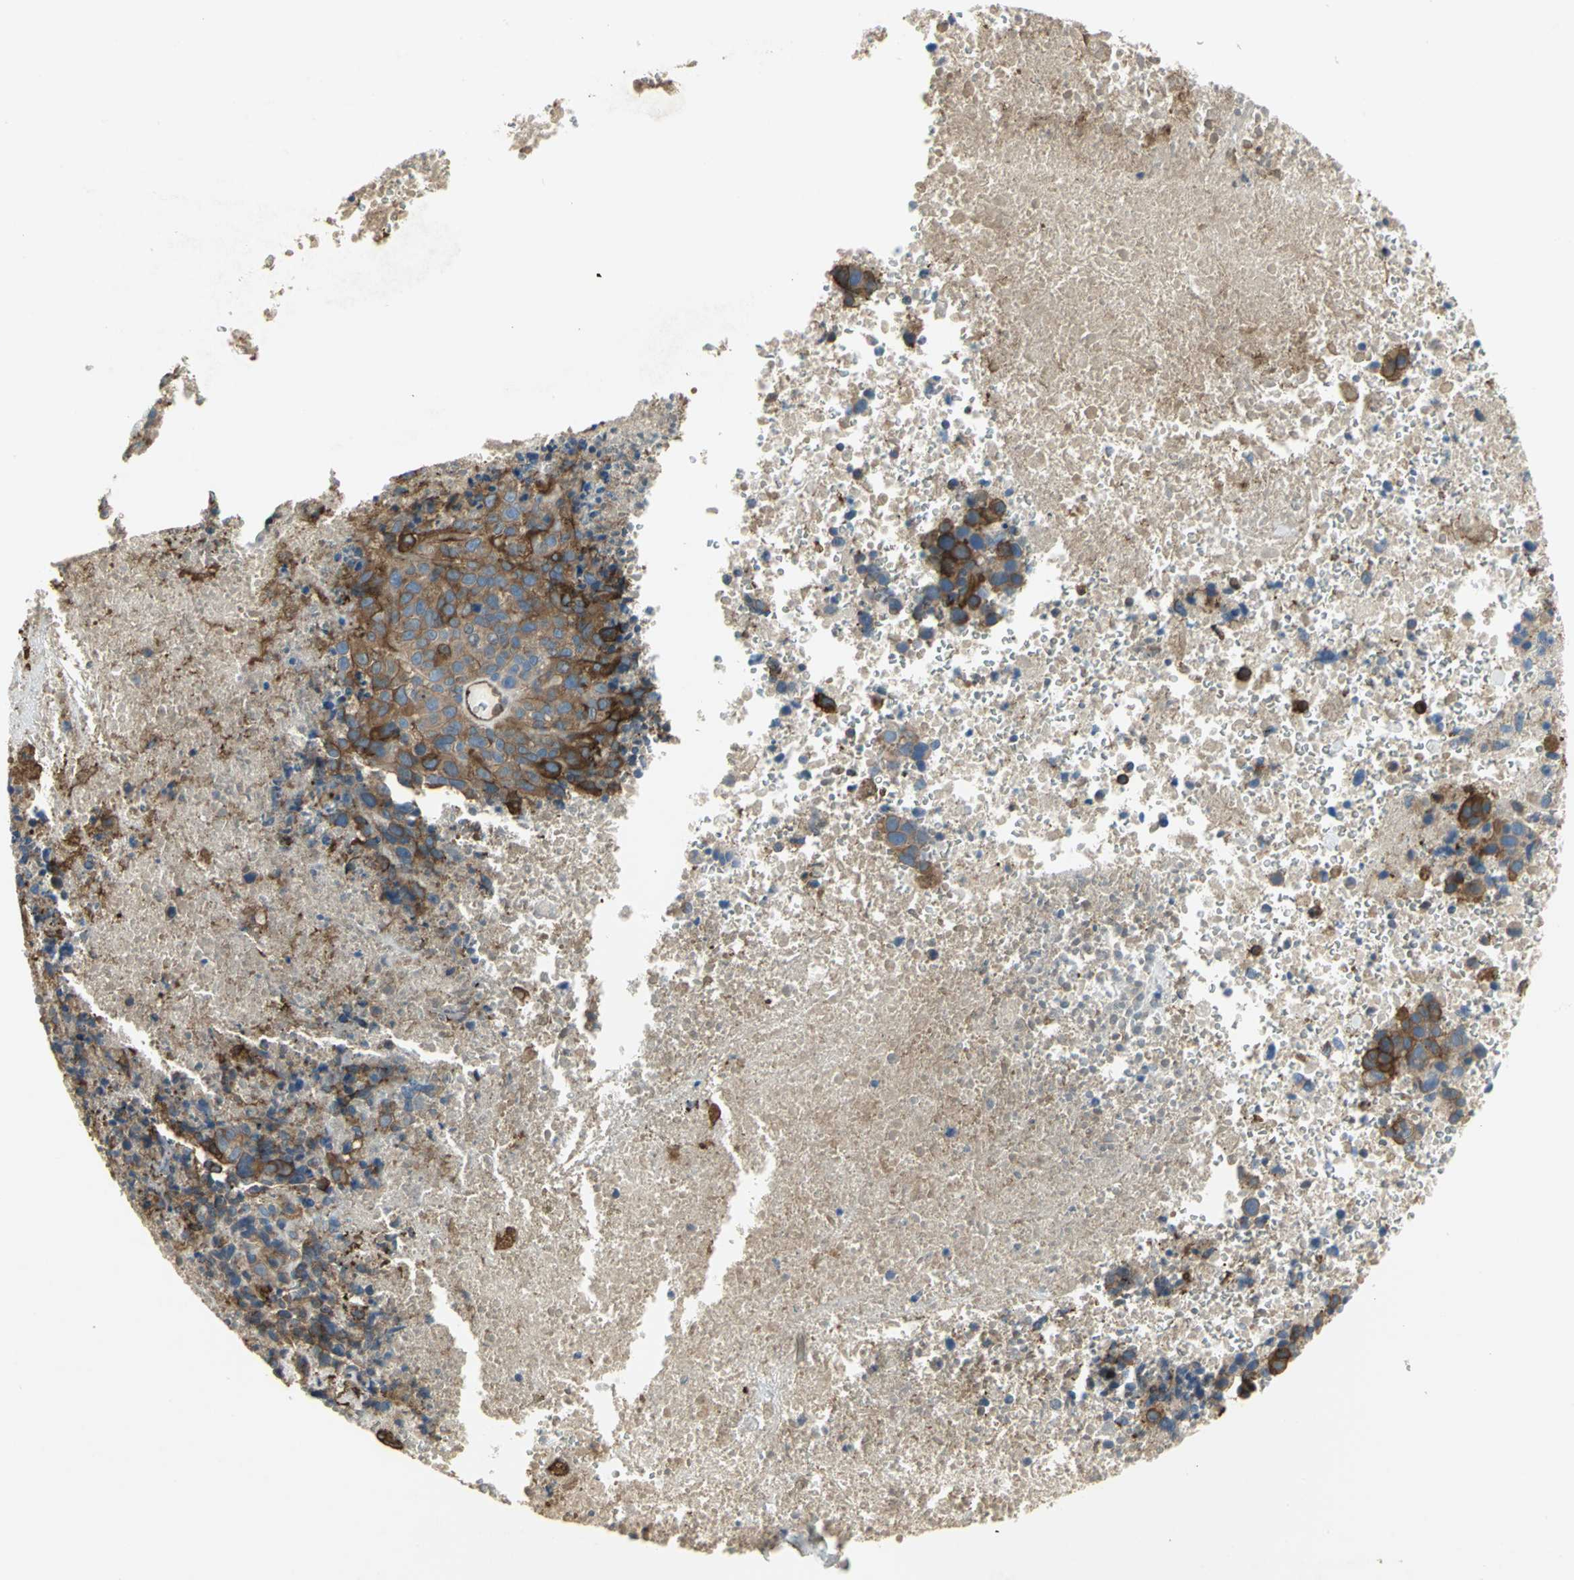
{"staining": {"intensity": "strong", "quantity": ">75%", "location": "cytoplasmic/membranous"}, "tissue": "melanoma", "cell_type": "Tumor cells", "image_type": "cancer", "snomed": [{"axis": "morphology", "description": "Malignant melanoma, Metastatic site"}, {"axis": "topography", "description": "Cerebral cortex"}], "caption": "The immunohistochemical stain highlights strong cytoplasmic/membranous positivity in tumor cells of melanoma tissue. Nuclei are stained in blue.", "gene": "FLNB", "patient": {"sex": "female", "age": 52}}